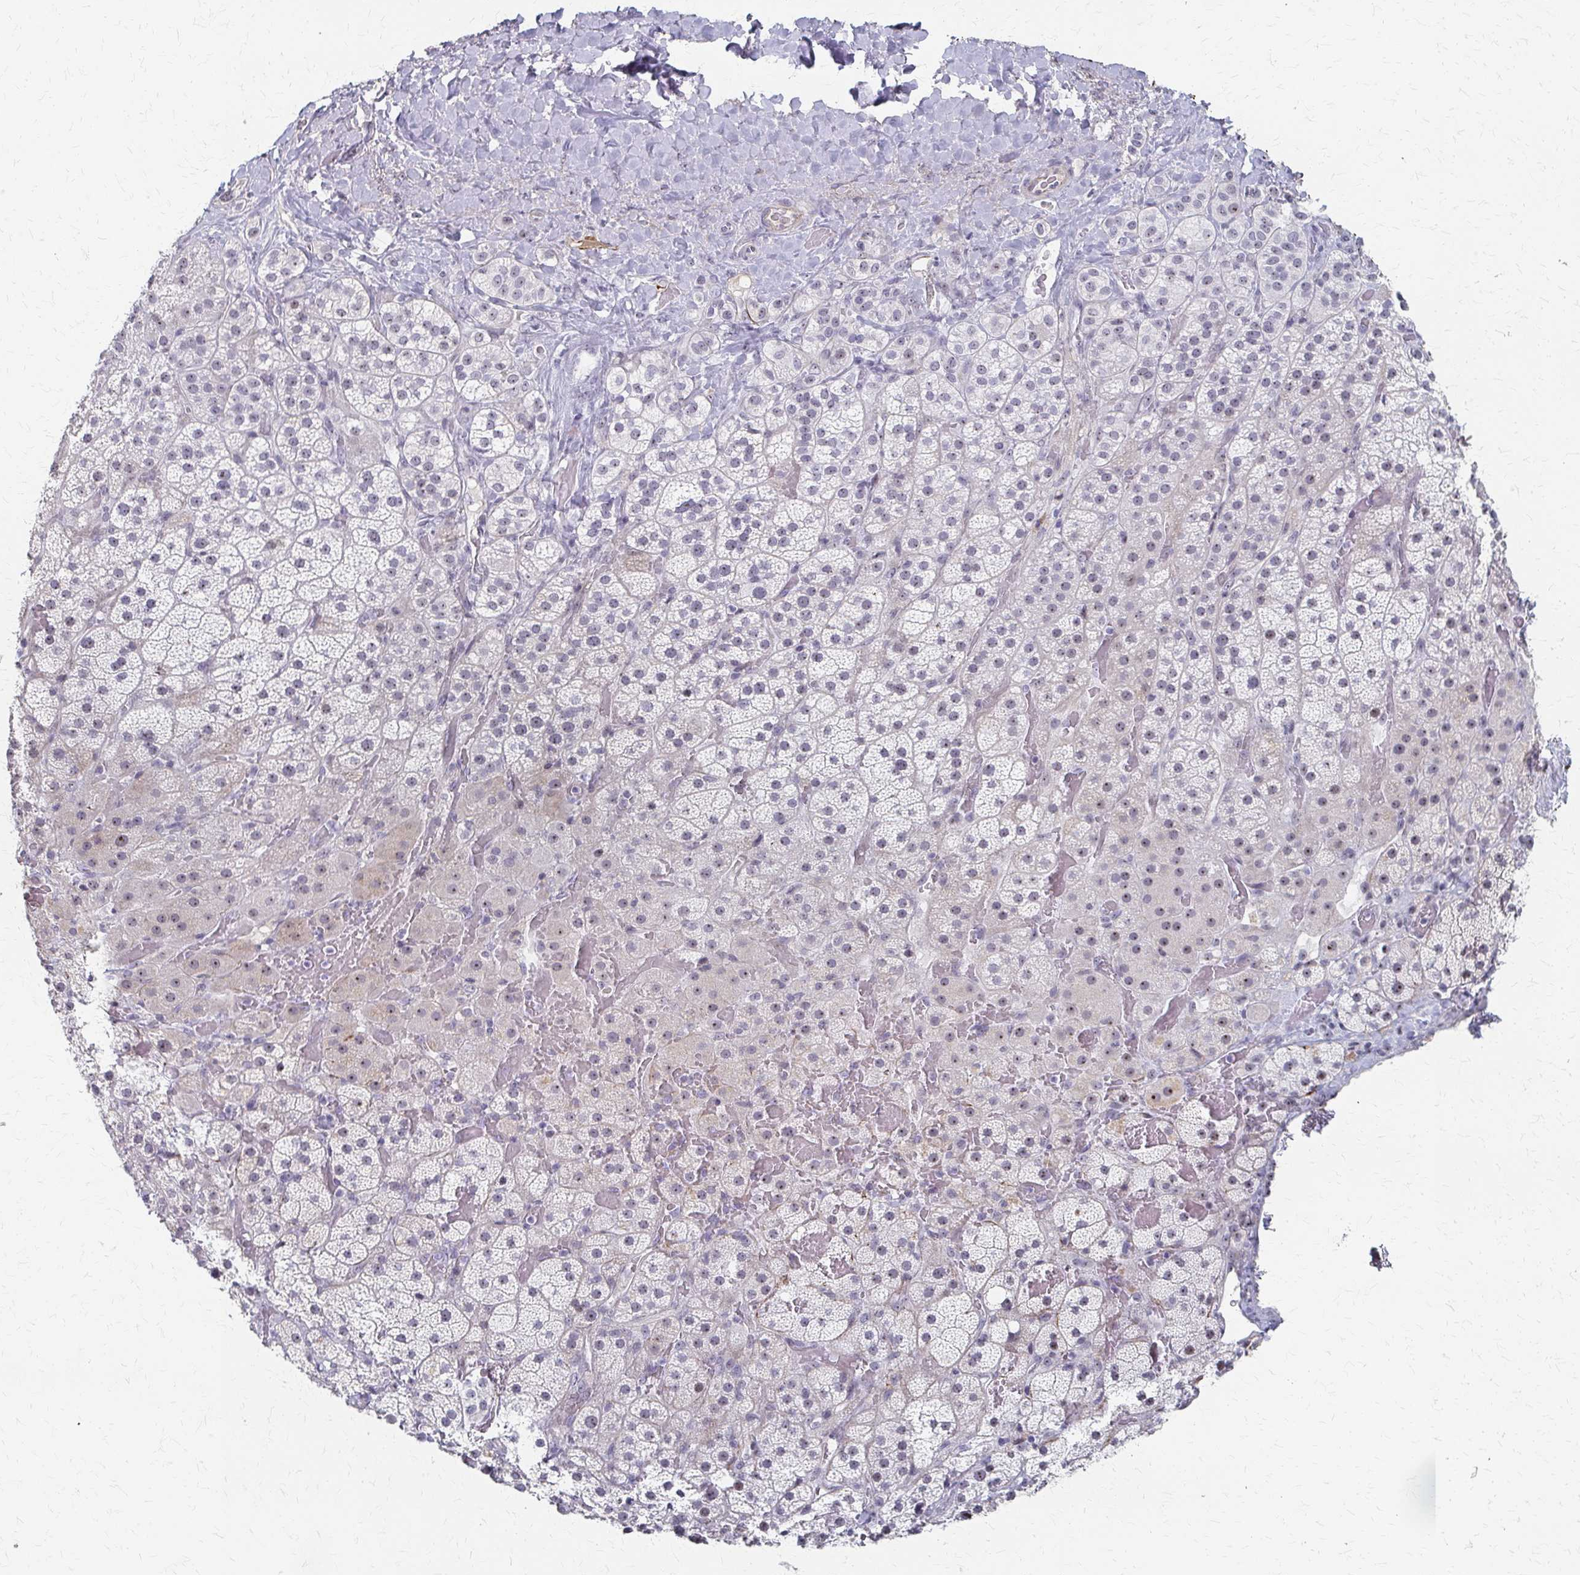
{"staining": {"intensity": "weak", "quantity": "<25%", "location": "nuclear"}, "tissue": "adrenal gland", "cell_type": "Glandular cells", "image_type": "normal", "snomed": [{"axis": "morphology", "description": "Normal tissue, NOS"}, {"axis": "topography", "description": "Adrenal gland"}], "caption": "Immunohistochemical staining of unremarkable adrenal gland exhibits no significant expression in glandular cells.", "gene": "PES1", "patient": {"sex": "male", "age": 57}}